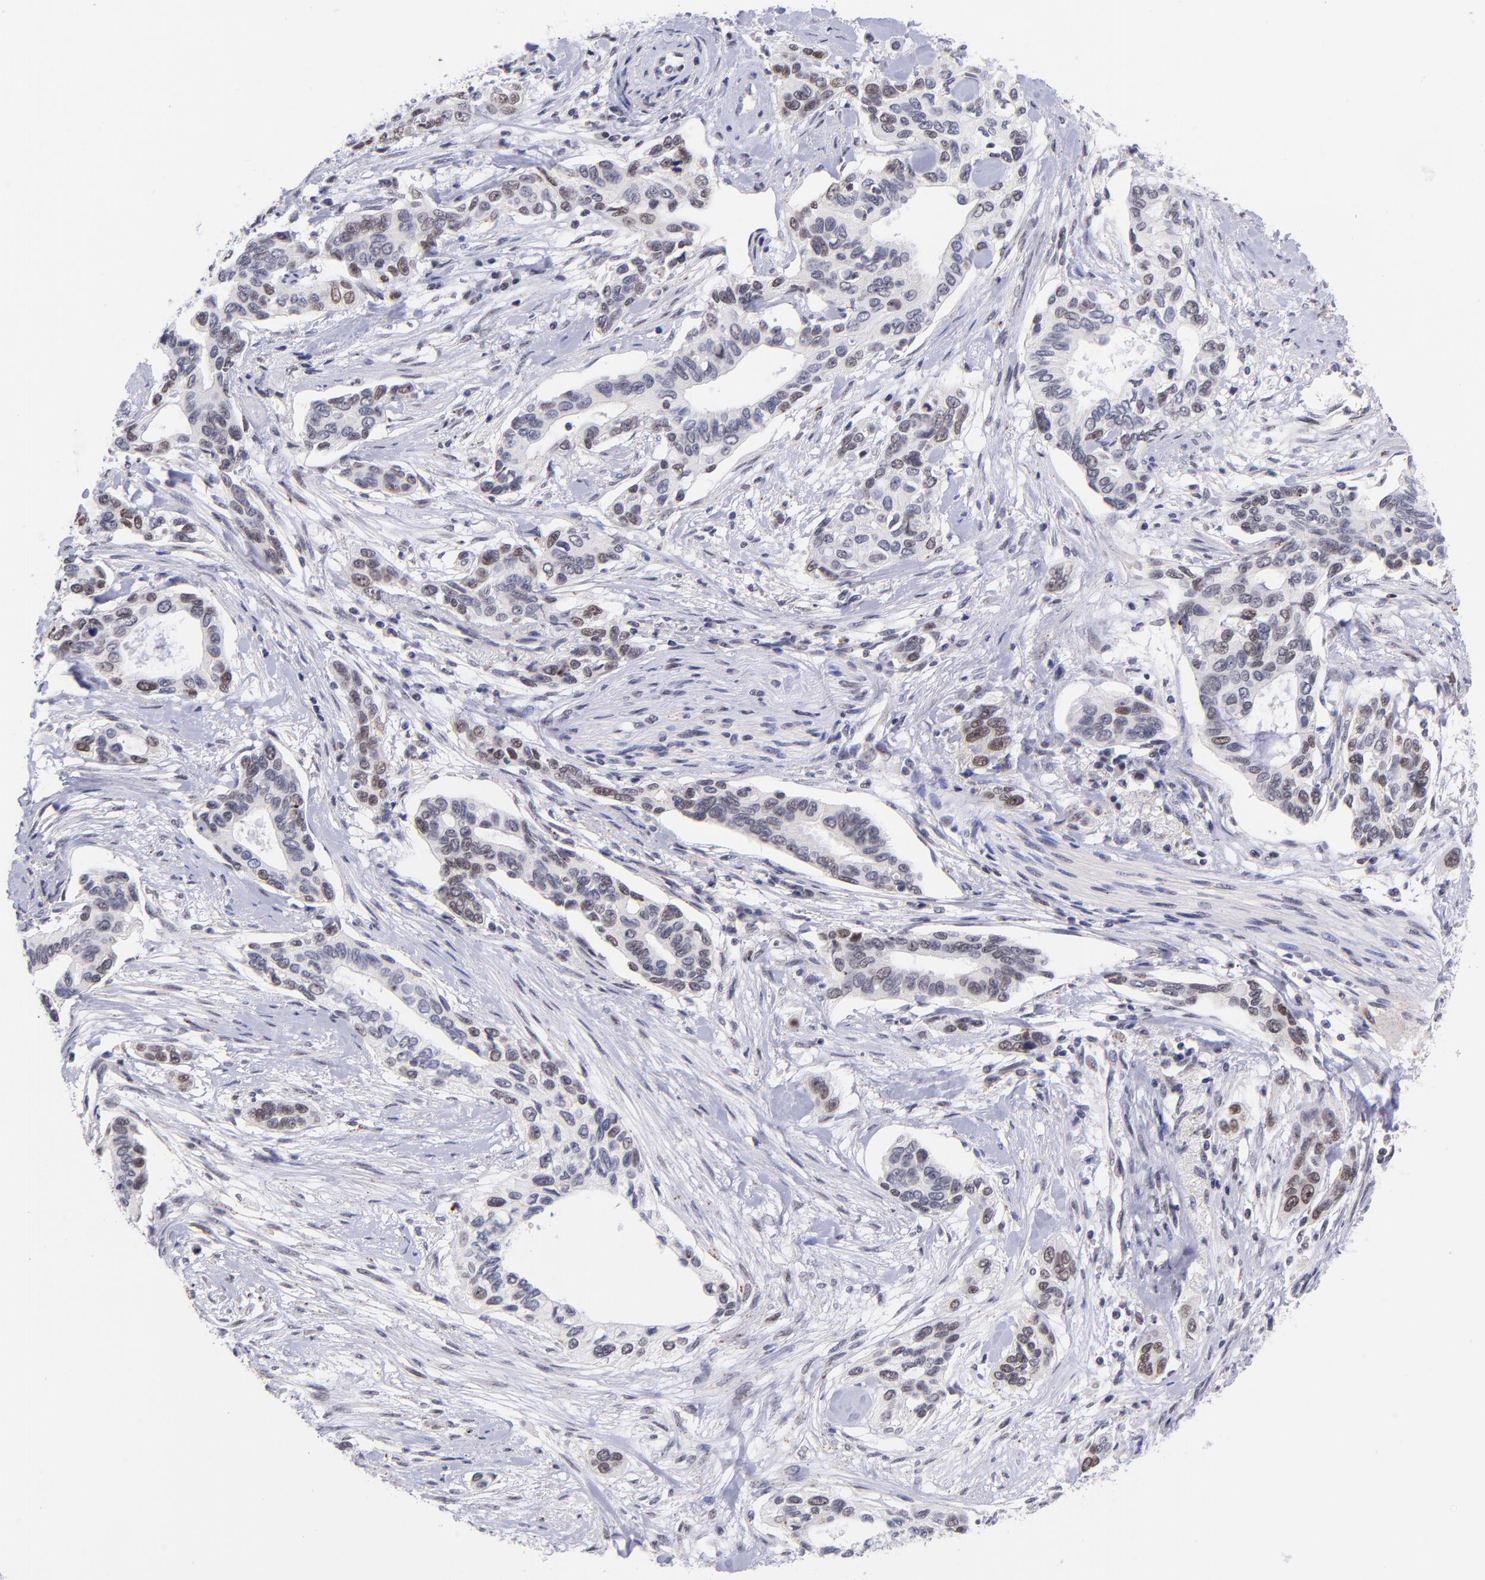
{"staining": {"intensity": "moderate", "quantity": "25%-75%", "location": "nuclear"}, "tissue": "pancreatic cancer", "cell_type": "Tumor cells", "image_type": "cancer", "snomed": [{"axis": "morphology", "description": "Adenocarcinoma, NOS"}, {"axis": "topography", "description": "Pancreas"}], "caption": "The micrograph reveals staining of pancreatic cancer, revealing moderate nuclear protein expression (brown color) within tumor cells.", "gene": "SOX6", "patient": {"sex": "female", "age": 60}}